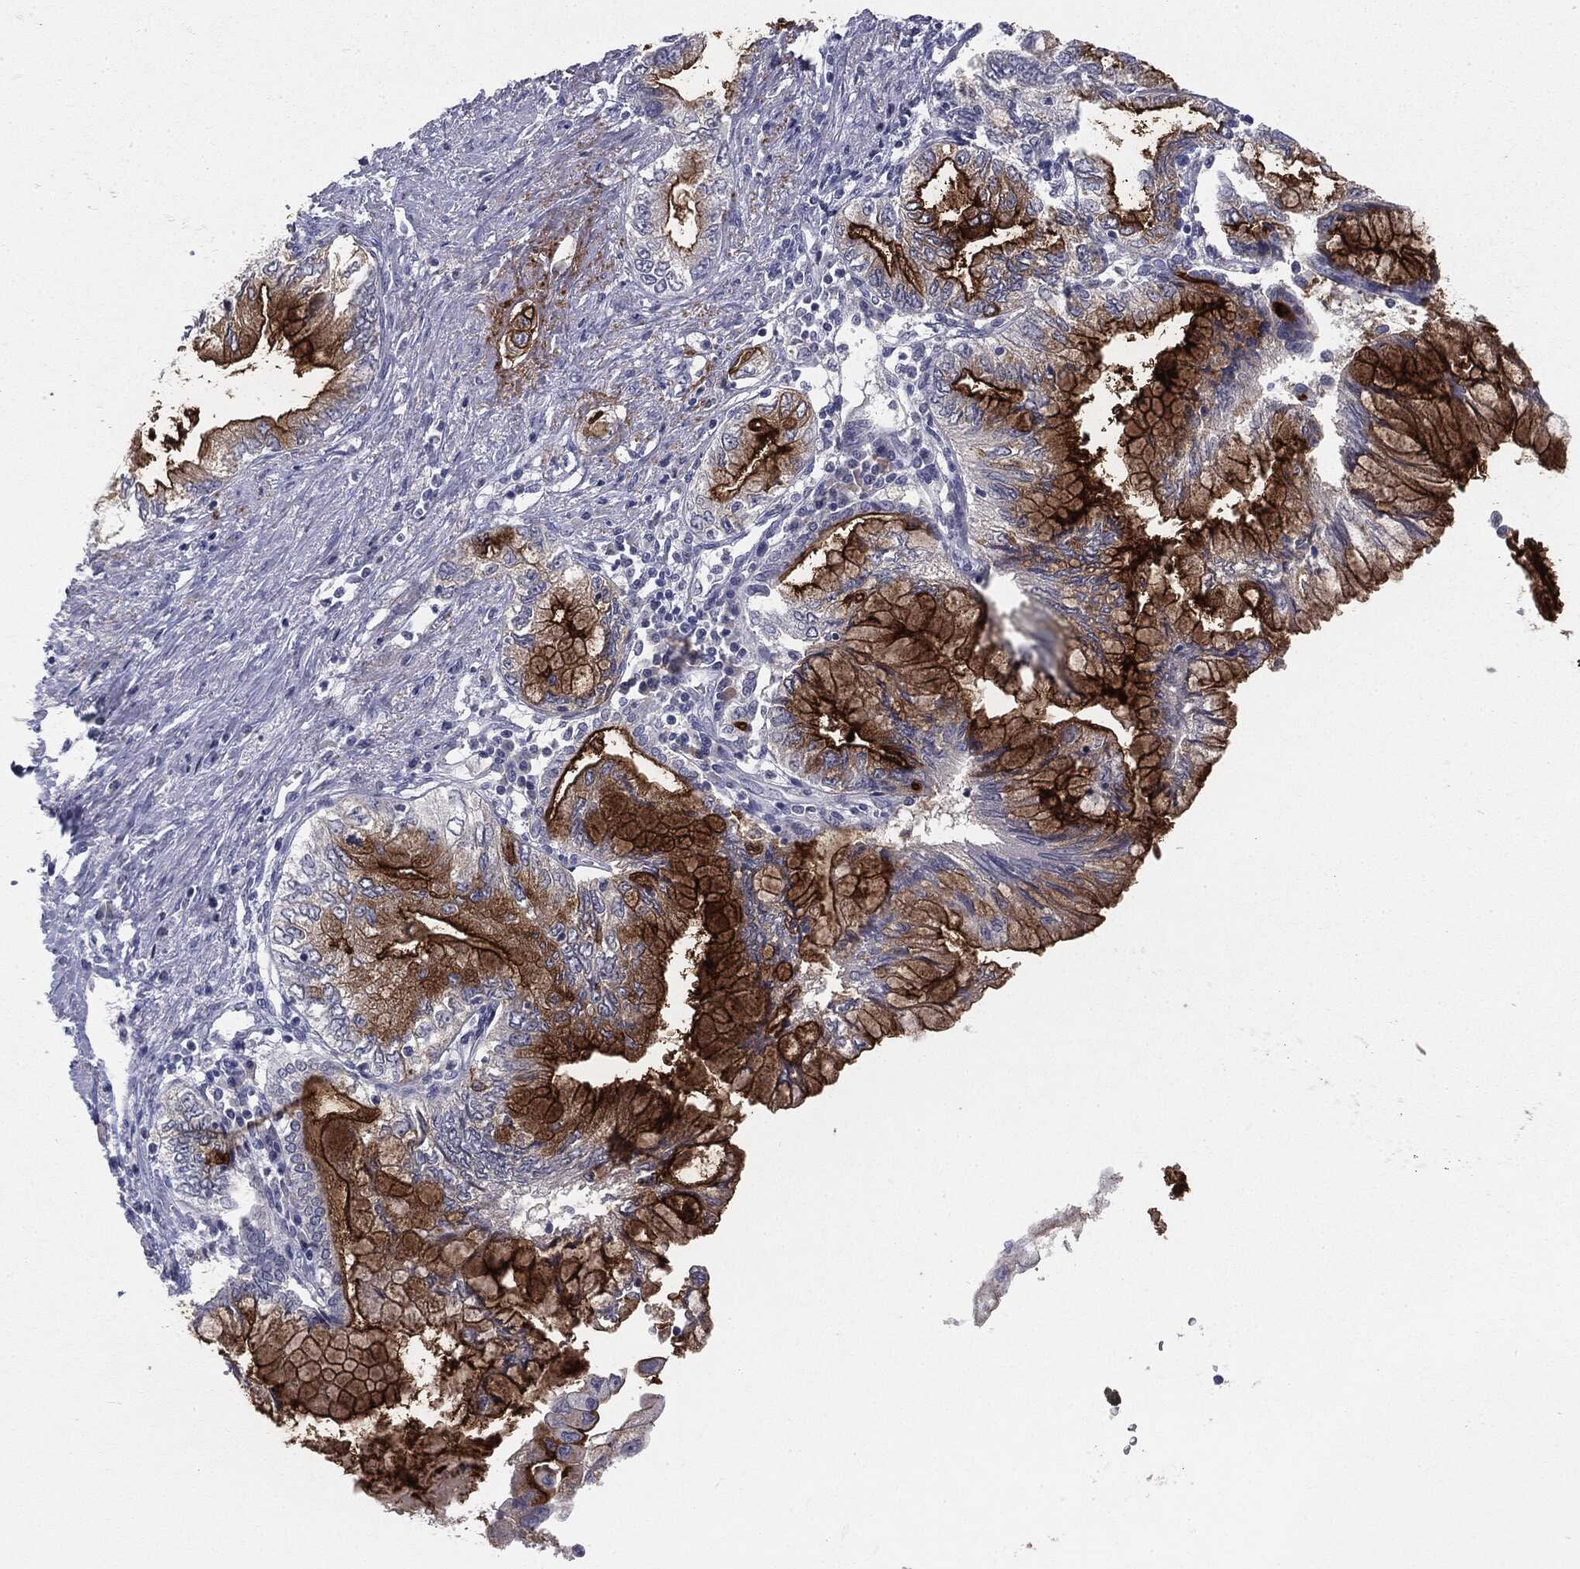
{"staining": {"intensity": "strong", "quantity": "25%-75%", "location": "cytoplasmic/membranous"}, "tissue": "pancreatic cancer", "cell_type": "Tumor cells", "image_type": "cancer", "snomed": [{"axis": "morphology", "description": "Adenocarcinoma, NOS"}, {"axis": "topography", "description": "Pancreas"}], "caption": "A histopathology image of human adenocarcinoma (pancreatic) stained for a protein reveals strong cytoplasmic/membranous brown staining in tumor cells. The staining was performed using DAB (3,3'-diaminobenzidine) to visualize the protein expression in brown, while the nuclei were stained in blue with hematoxylin (Magnification: 20x).", "gene": "MUC1", "patient": {"sex": "female", "age": 73}}